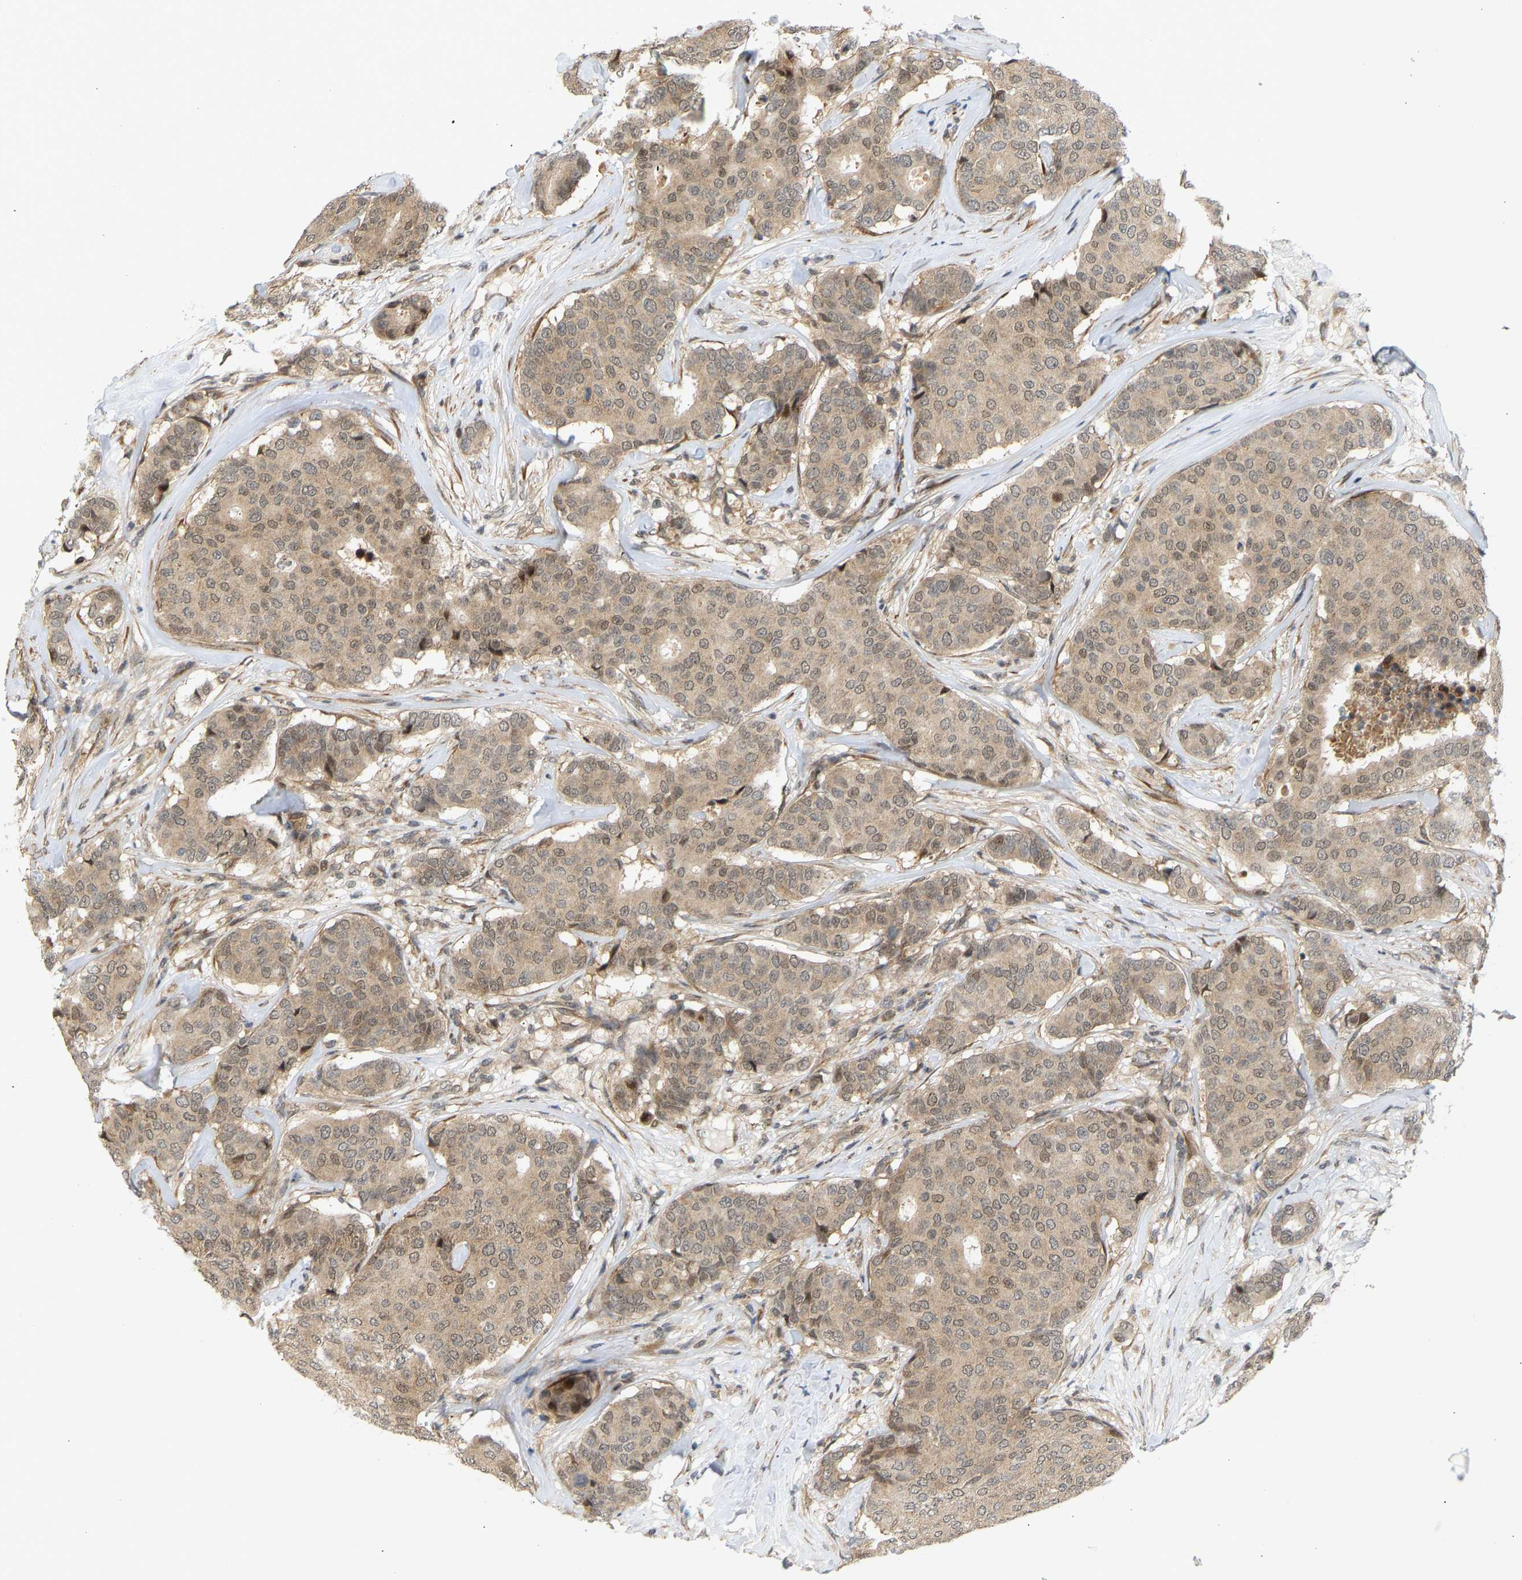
{"staining": {"intensity": "moderate", "quantity": ">75%", "location": "cytoplasmic/membranous,nuclear"}, "tissue": "breast cancer", "cell_type": "Tumor cells", "image_type": "cancer", "snomed": [{"axis": "morphology", "description": "Duct carcinoma"}, {"axis": "topography", "description": "Breast"}], "caption": "The histopathology image shows a brown stain indicating the presence of a protein in the cytoplasmic/membranous and nuclear of tumor cells in breast intraductal carcinoma. (DAB IHC, brown staining for protein, blue staining for nuclei).", "gene": "BAG1", "patient": {"sex": "female", "age": 75}}